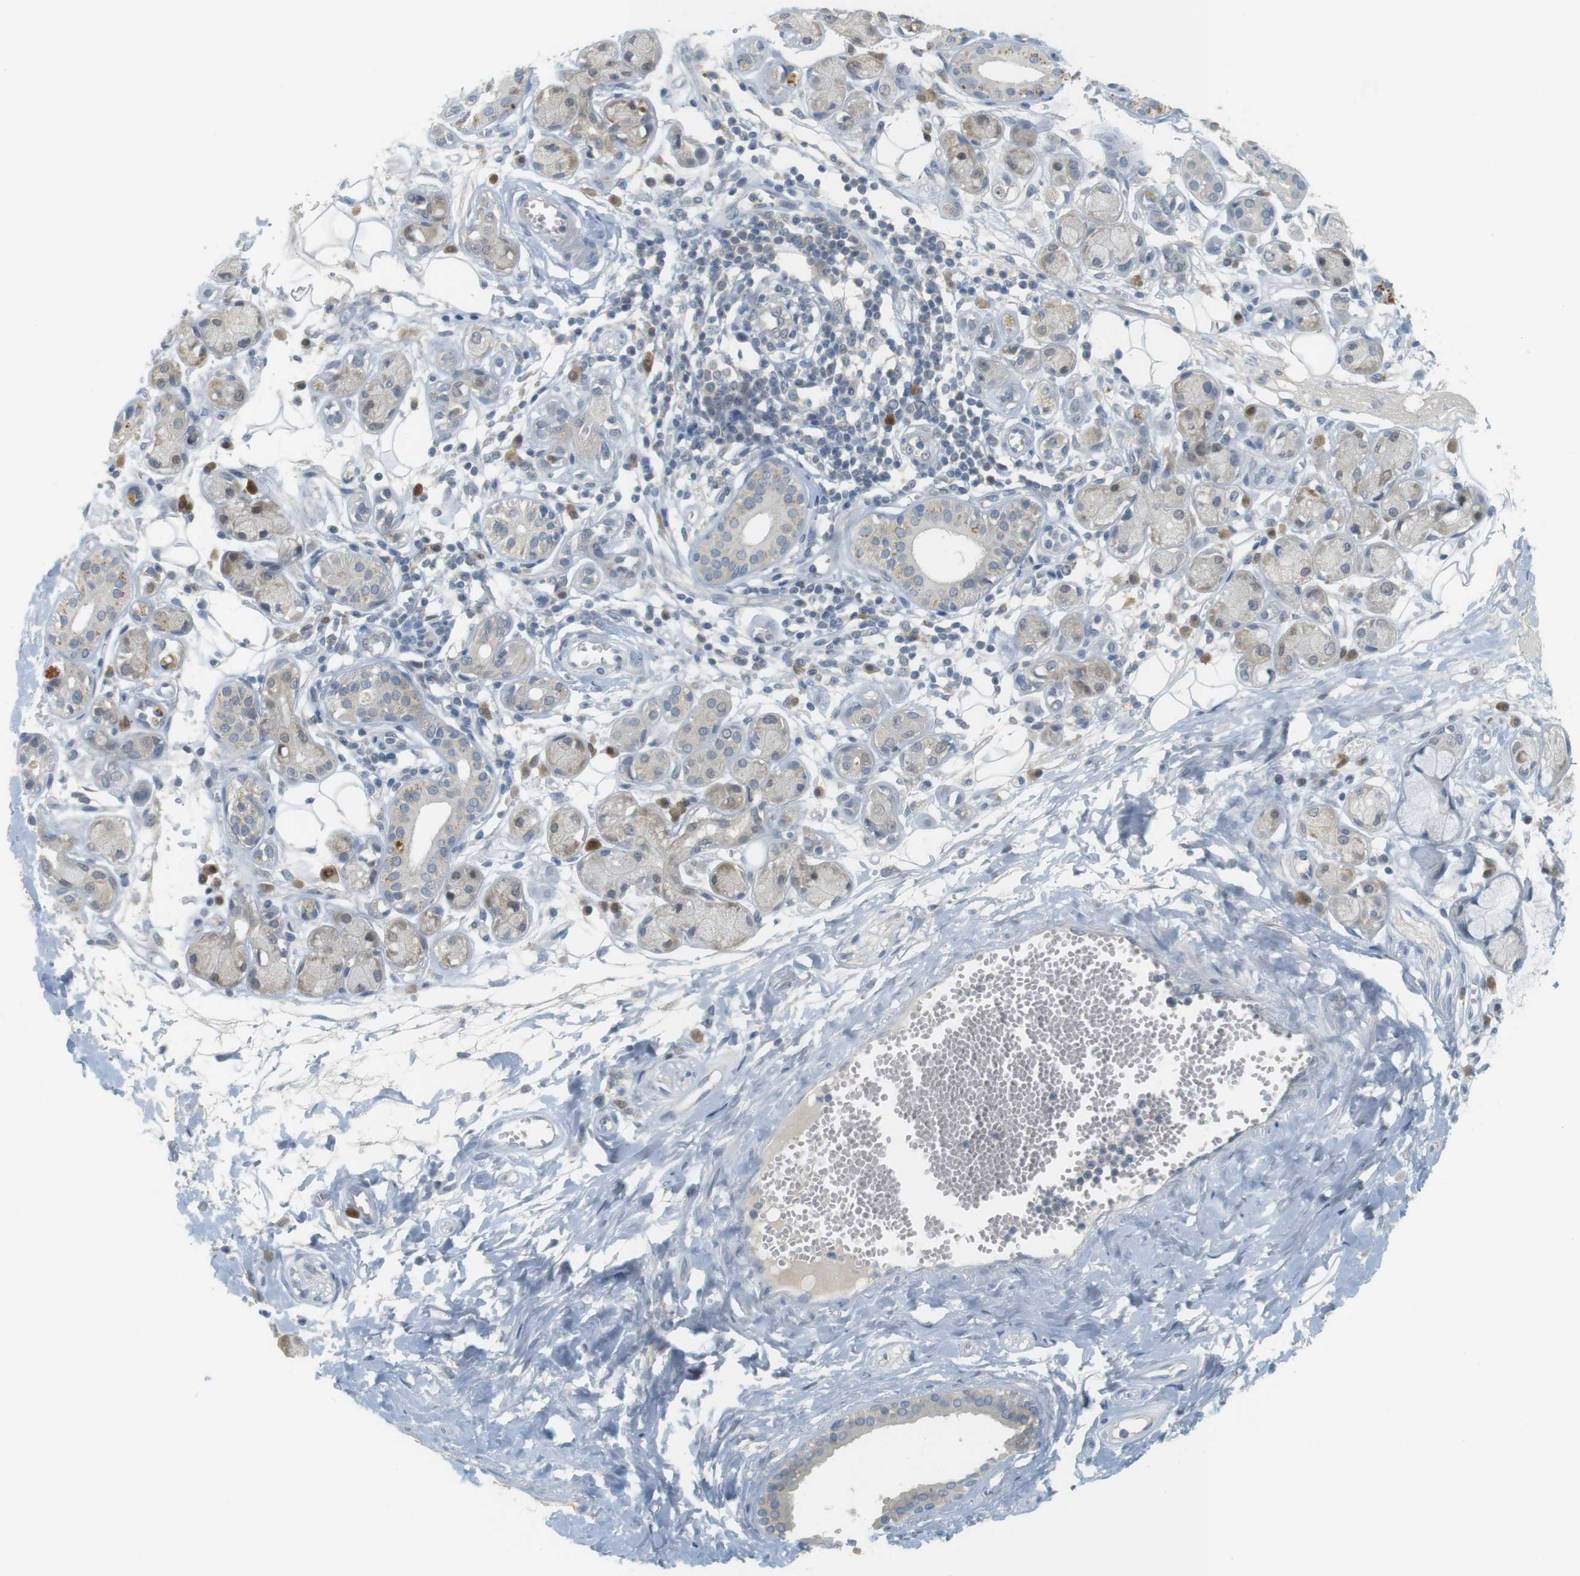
{"staining": {"intensity": "negative", "quantity": "none", "location": "none"}, "tissue": "adipose tissue", "cell_type": "Adipocytes", "image_type": "normal", "snomed": [{"axis": "morphology", "description": "Normal tissue, NOS"}, {"axis": "morphology", "description": "Inflammation, NOS"}, {"axis": "topography", "description": "Salivary gland"}, {"axis": "topography", "description": "Peripheral nerve tissue"}], "caption": "Adipose tissue was stained to show a protein in brown. There is no significant staining in adipocytes.", "gene": "CREB3L2", "patient": {"sex": "female", "age": 75}}